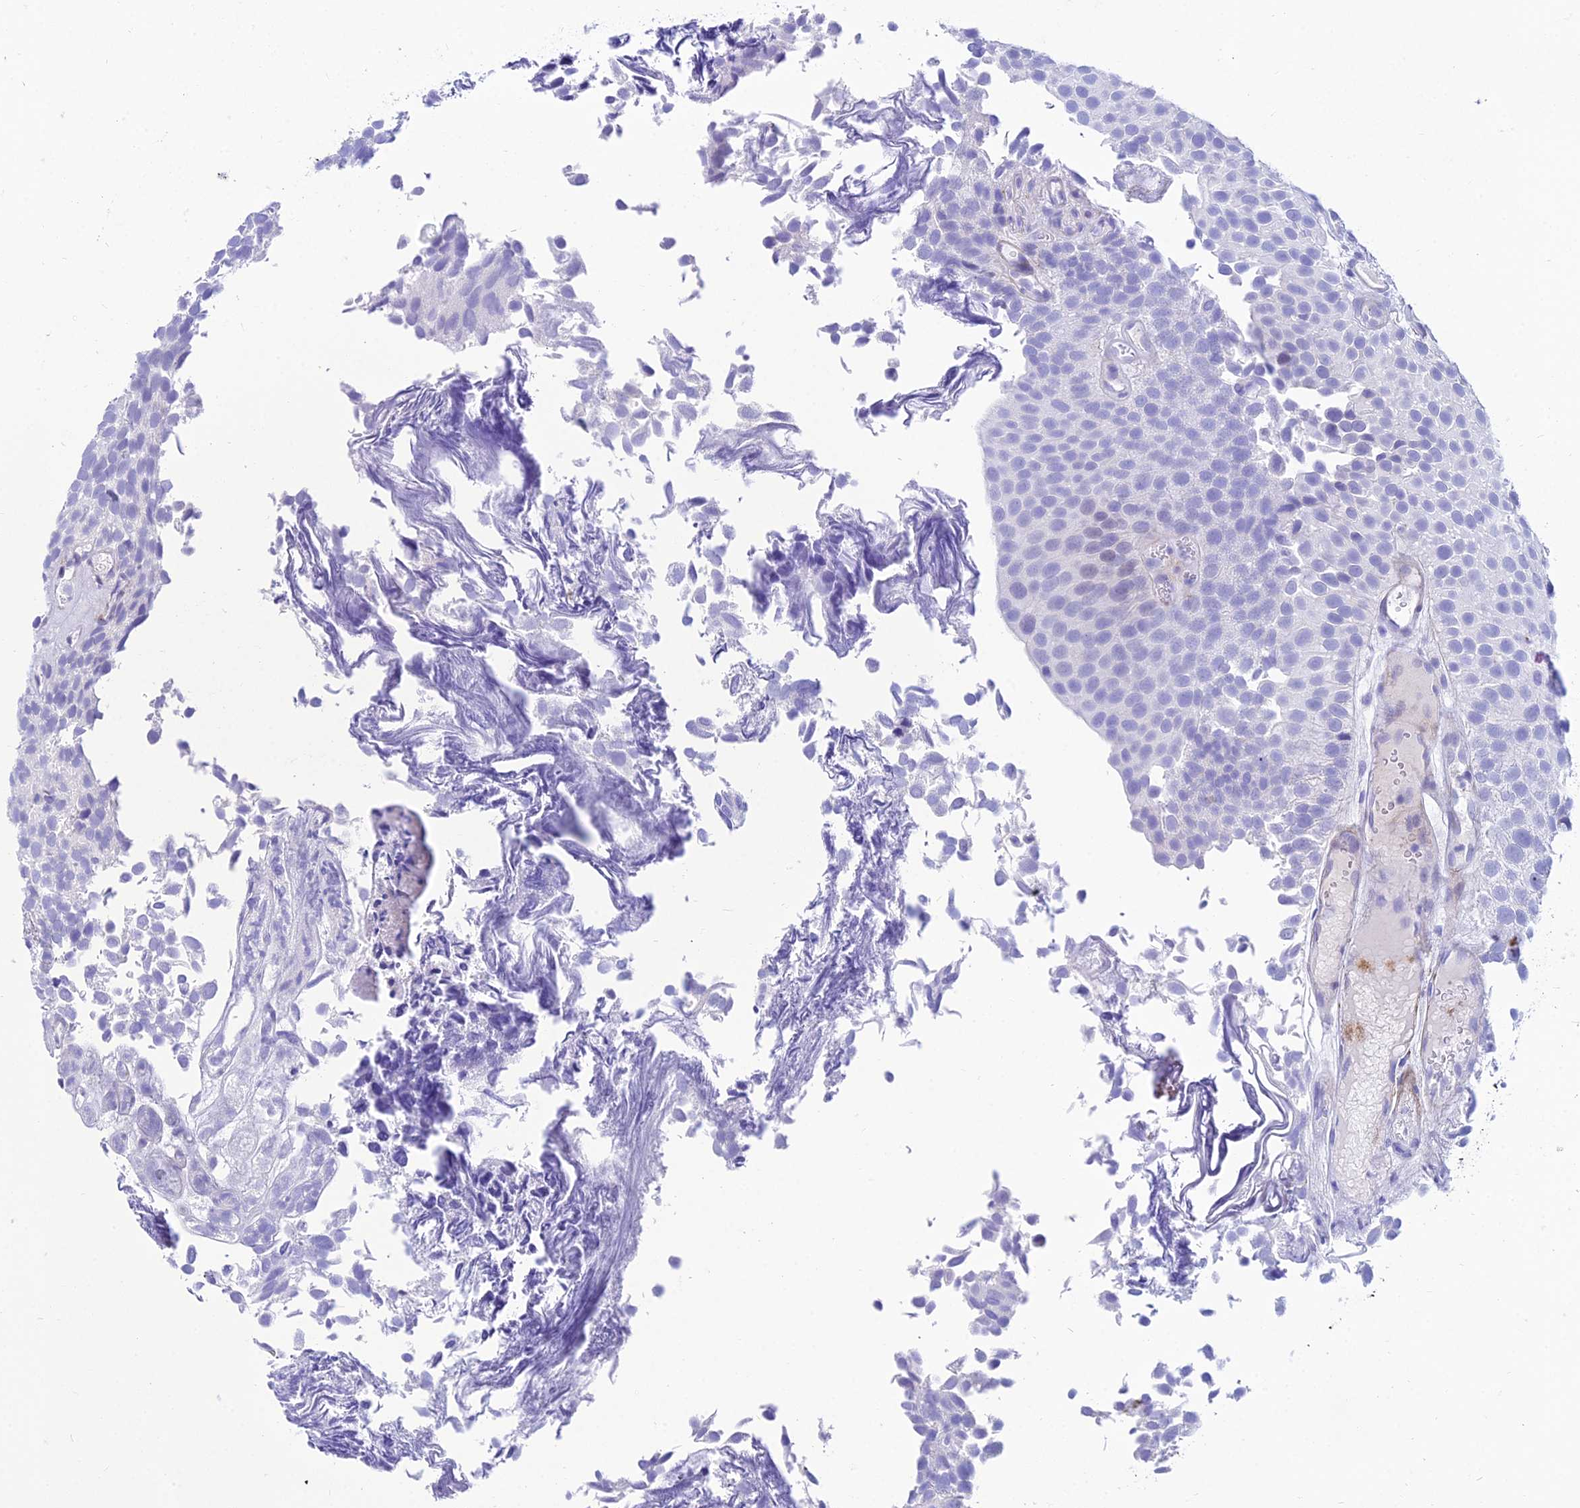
{"staining": {"intensity": "negative", "quantity": "none", "location": "none"}, "tissue": "urothelial cancer", "cell_type": "Tumor cells", "image_type": "cancer", "snomed": [{"axis": "morphology", "description": "Urothelial carcinoma, Low grade"}, {"axis": "topography", "description": "Urinary bladder"}], "caption": "High magnification brightfield microscopy of urothelial cancer stained with DAB (brown) and counterstained with hematoxylin (blue): tumor cells show no significant expression. Brightfield microscopy of immunohistochemistry (IHC) stained with DAB (brown) and hematoxylin (blue), captured at high magnification.", "gene": "DLX1", "patient": {"sex": "male", "age": 89}}